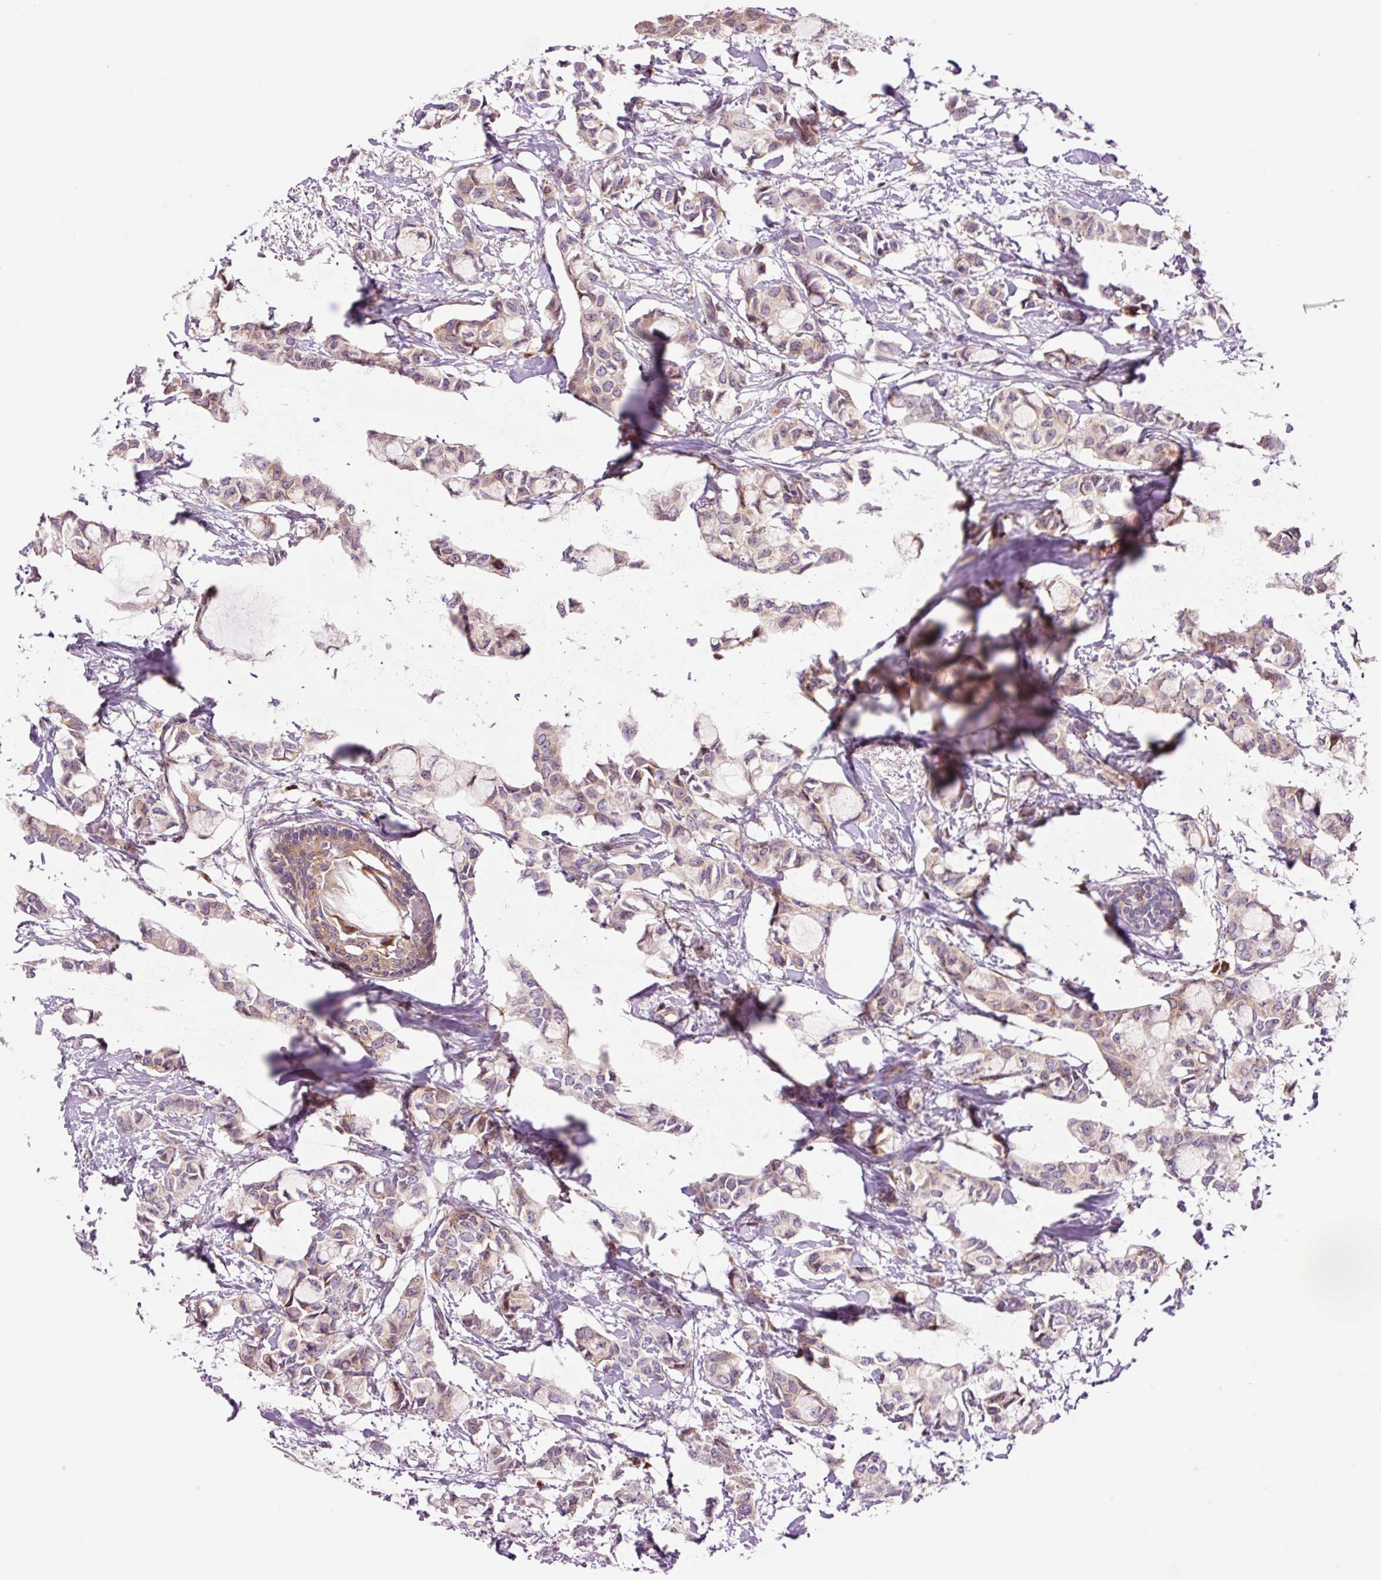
{"staining": {"intensity": "weak", "quantity": ">75%", "location": "cytoplasmic/membranous"}, "tissue": "breast cancer", "cell_type": "Tumor cells", "image_type": "cancer", "snomed": [{"axis": "morphology", "description": "Duct carcinoma"}, {"axis": "topography", "description": "Breast"}], "caption": "The micrograph displays immunohistochemical staining of breast intraductal carcinoma. There is weak cytoplasmic/membranous staining is appreciated in approximately >75% of tumor cells.", "gene": "RPL41", "patient": {"sex": "female", "age": 73}}